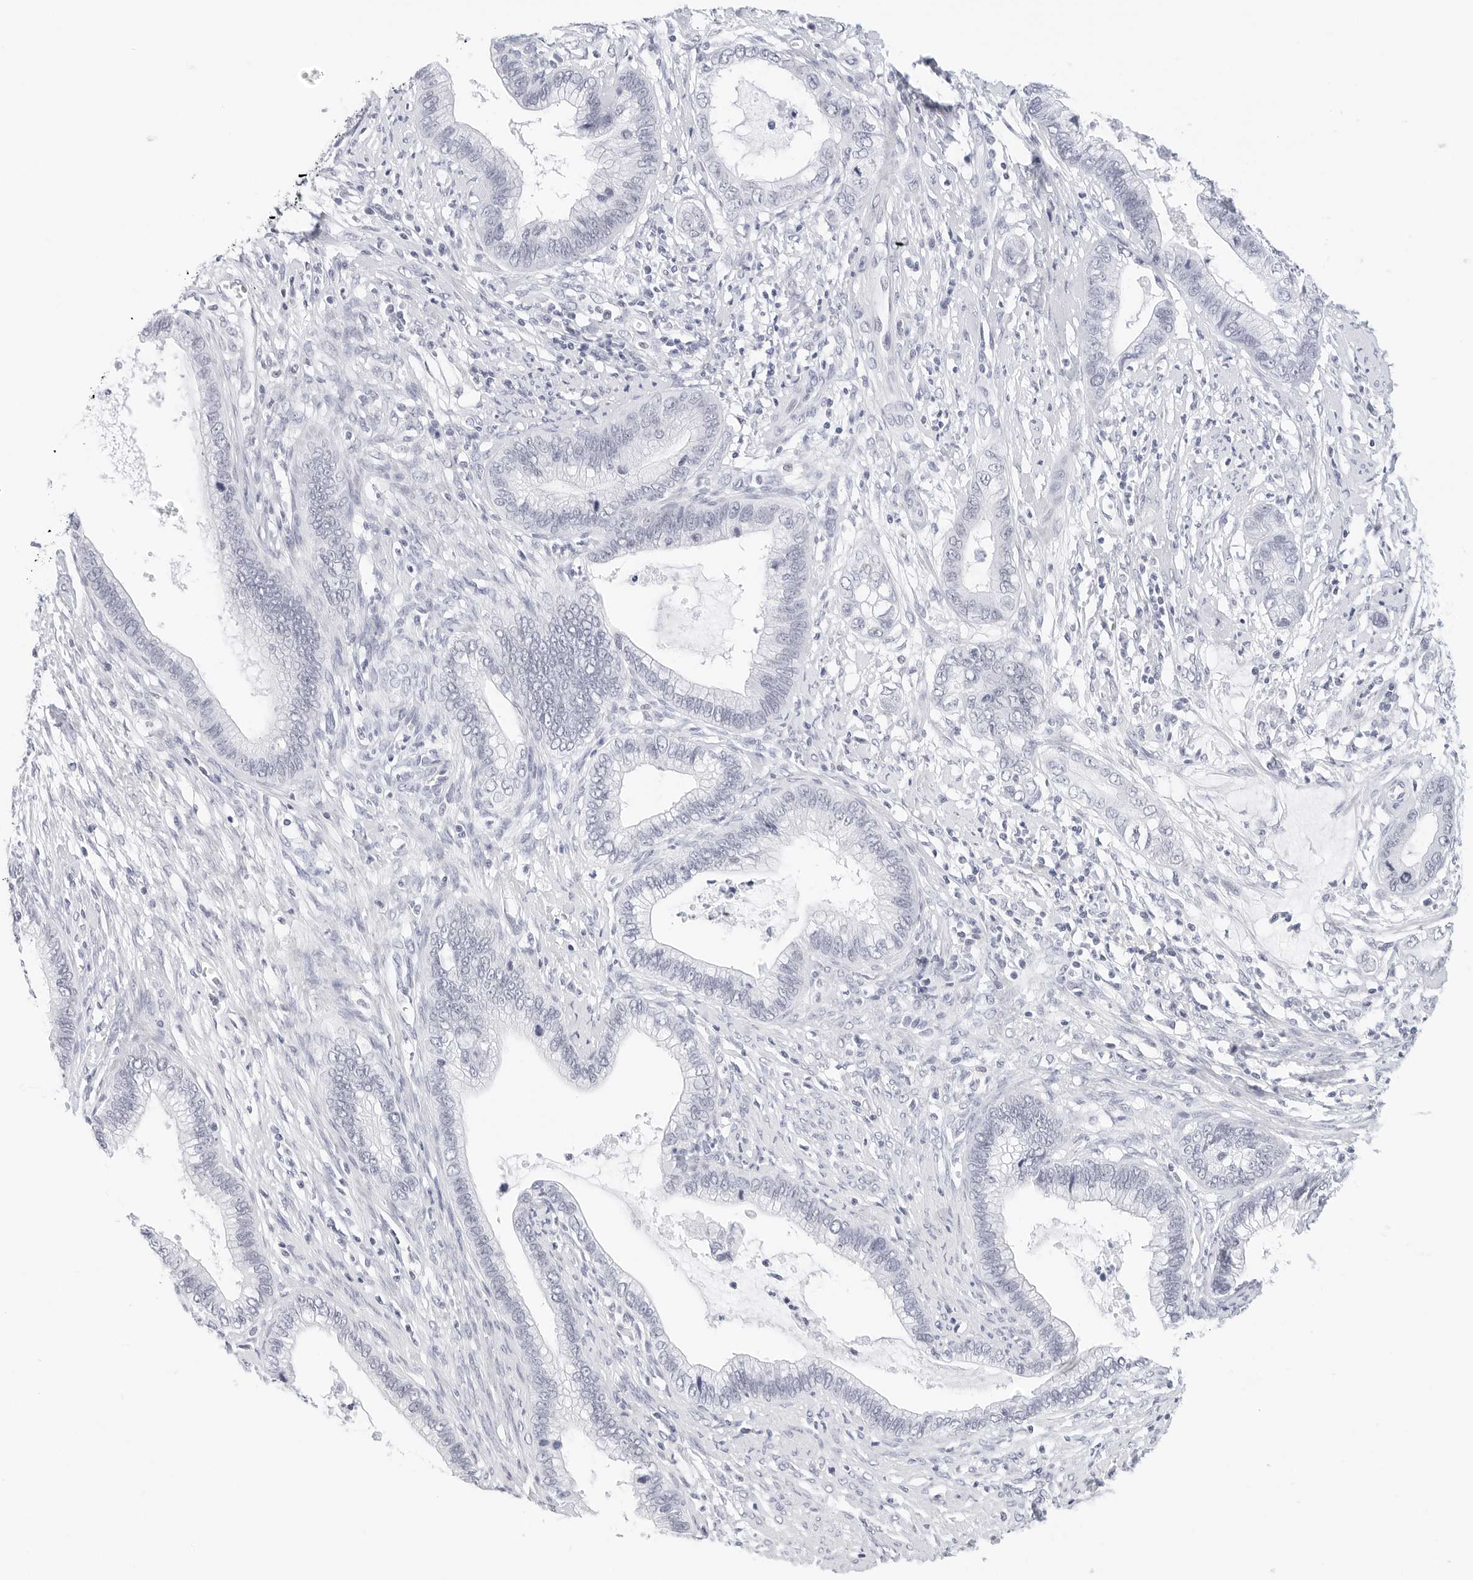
{"staining": {"intensity": "negative", "quantity": "none", "location": "none"}, "tissue": "cervical cancer", "cell_type": "Tumor cells", "image_type": "cancer", "snomed": [{"axis": "morphology", "description": "Adenocarcinoma, NOS"}, {"axis": "topography", "description": "Cervix"}], "caption": "DAB immunohistochemical staining of human cervical cancer (adenocarcinoma) demonstrates no significant positivity in tumor cells.", "gene": "CD22", "patient": {"sex": "female", "age": 44}}